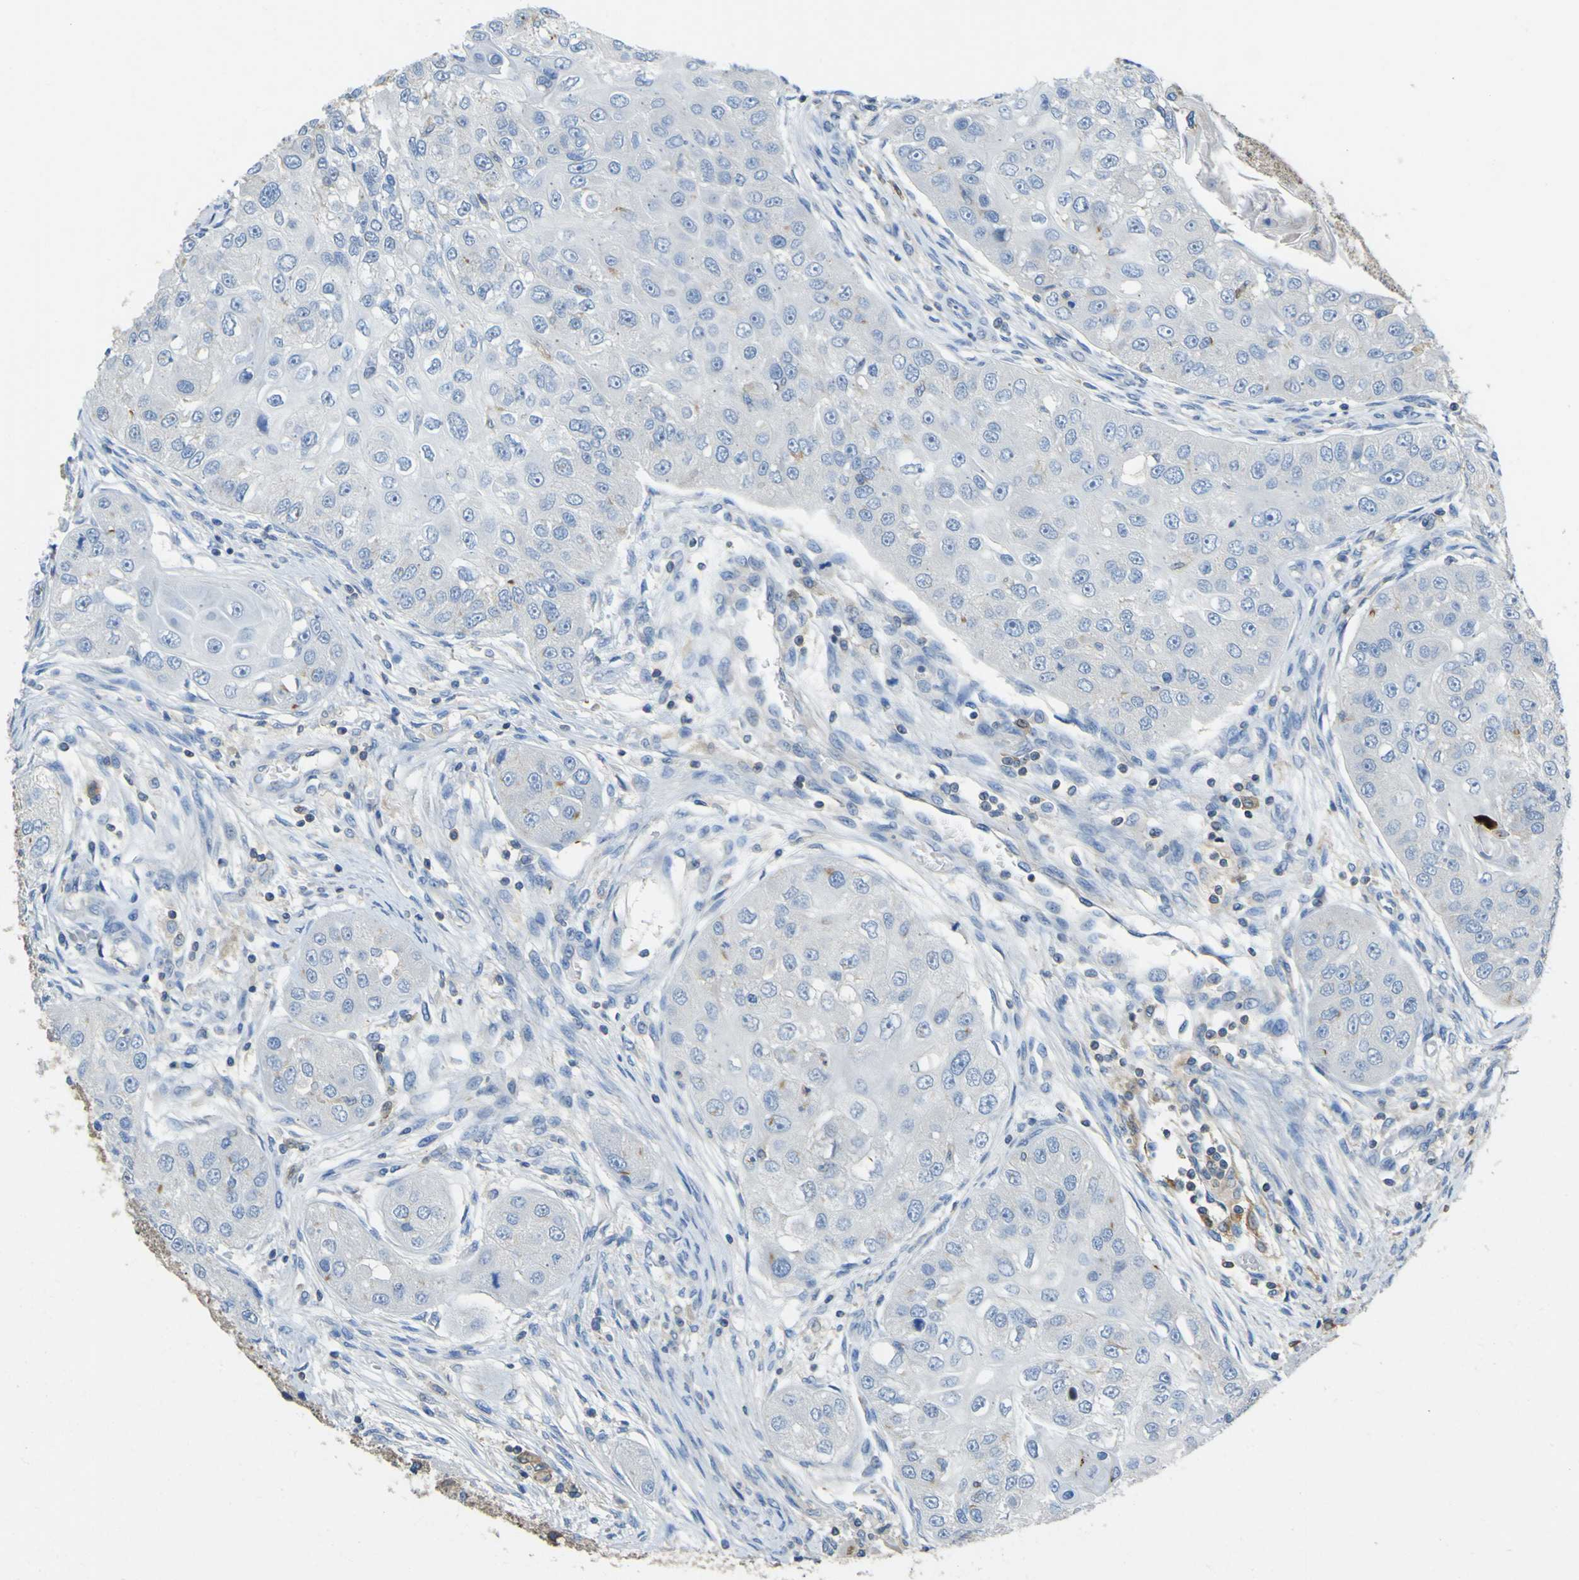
{"staining": {"intensity": "negative", "quantity": "none", "location": "none"}, "tissue": "head and neck cancer", "cell_type": "Tumor cells", "image_type": "cancer", "snomed": [{"axis": "morphology", "description": "Normal tissue, NOS"}, {"axis": "morphology", "description": "Squamous cell carcinoma, NOS"}, {"axis": "topography", "description": "Skeletal muscle"}, {"axis": "topography", "description": "Head-Neck"}], "caption": "This is an immunohistochemistry (IHC) photomicrograph of human head and neck squamous cell carcinoma. There is no positivity in tumor cells.", "gene": "OGN", "patient": {"sex": "male", "age": 51}}